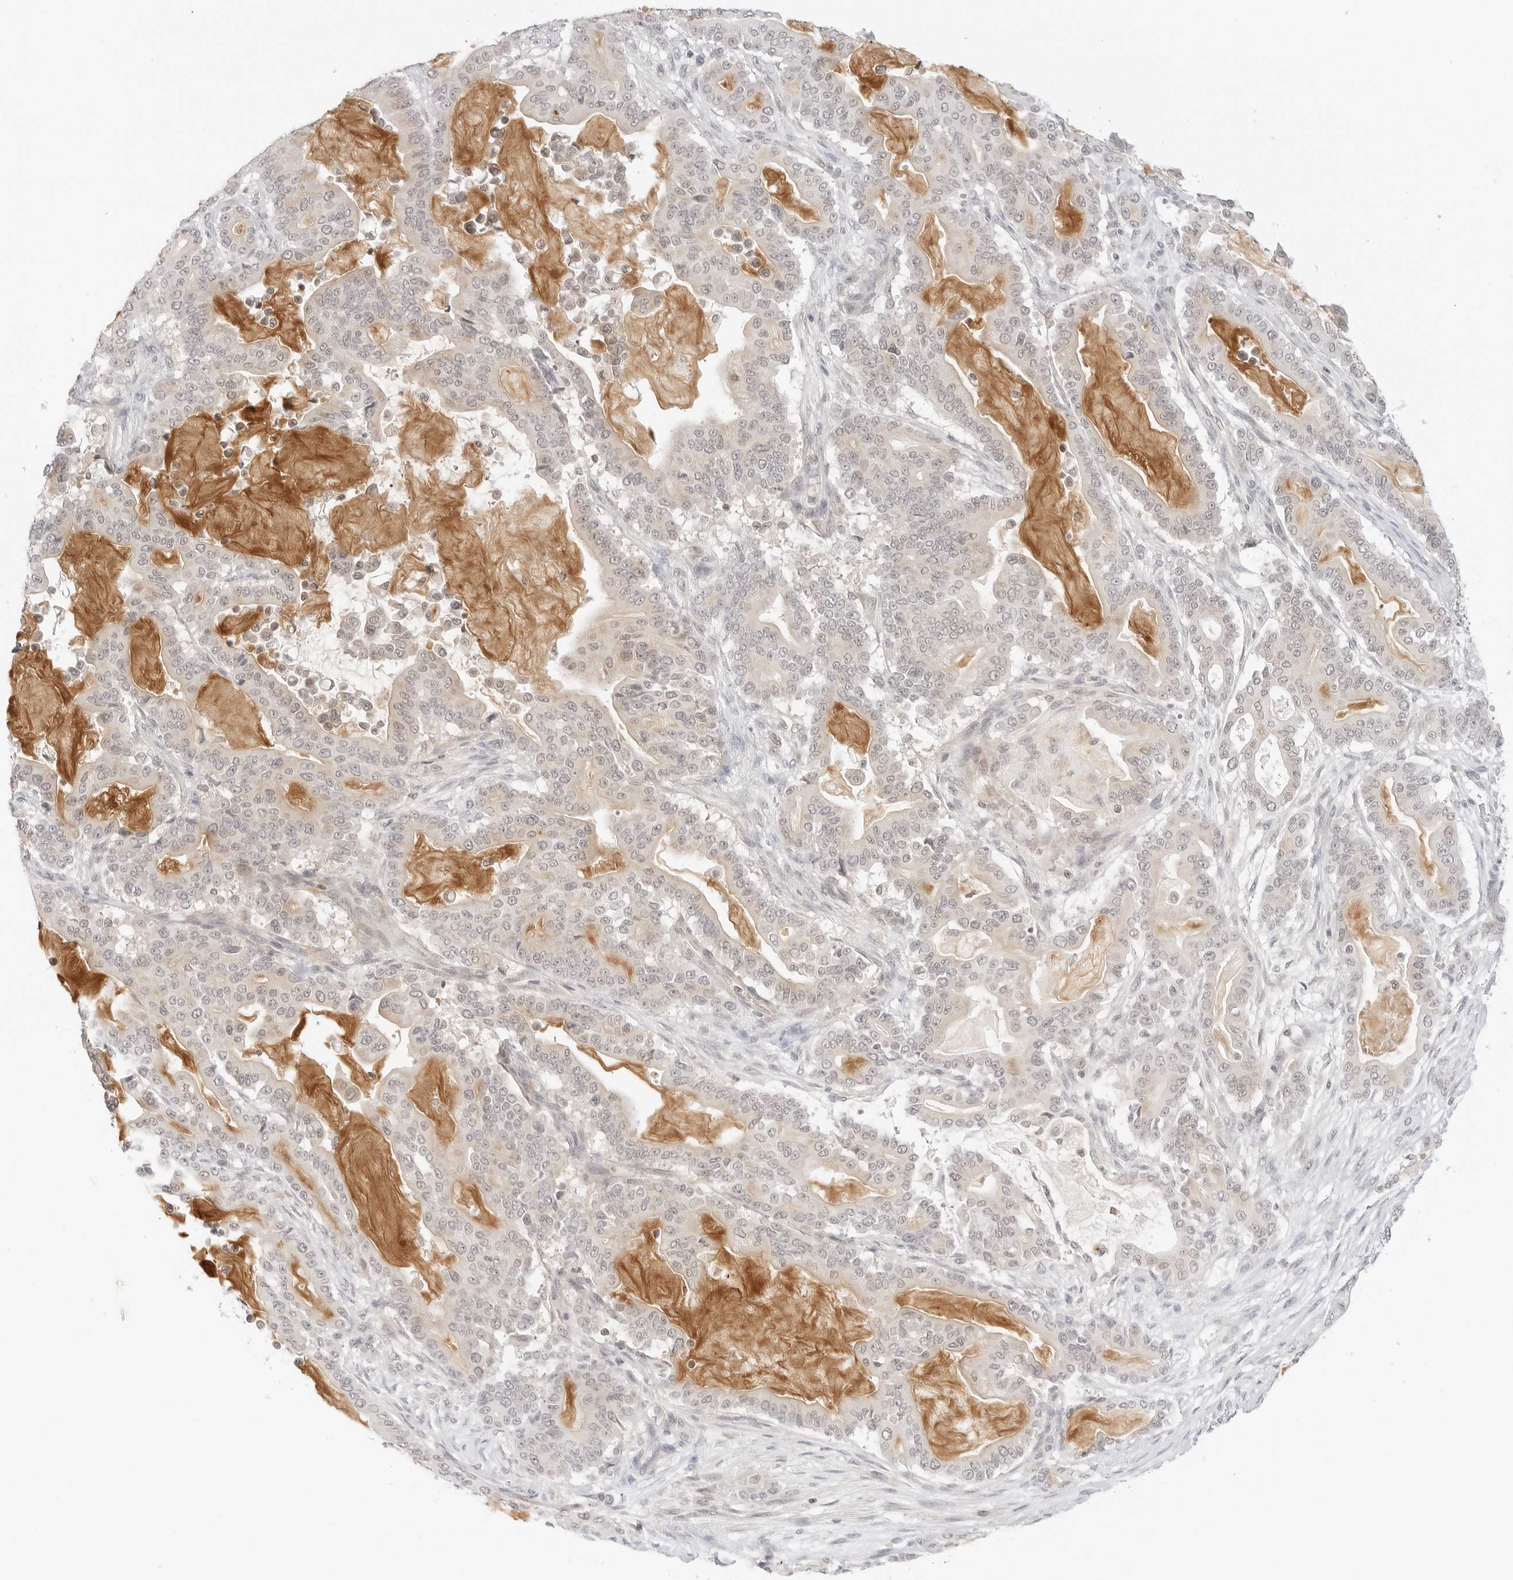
{"staining": {"intensity": "negative", "quantity": "none", "location": "none"}, "tissue": "pancreatic cancer", "cell_type": "Tumor cells", "image_type": "cancer", "snomed": [{"axis": "morphology", "description": "Adenocarcinoma, NOS"}, {"axis": "topography", "description": "Pancreas"}], "caption": "Pancreatic adenocarcinoma stained for a protein using IHC displays no staining tumor cells.", "gene": "GNAS", "patient": {"sex": "male", "age": 63}}